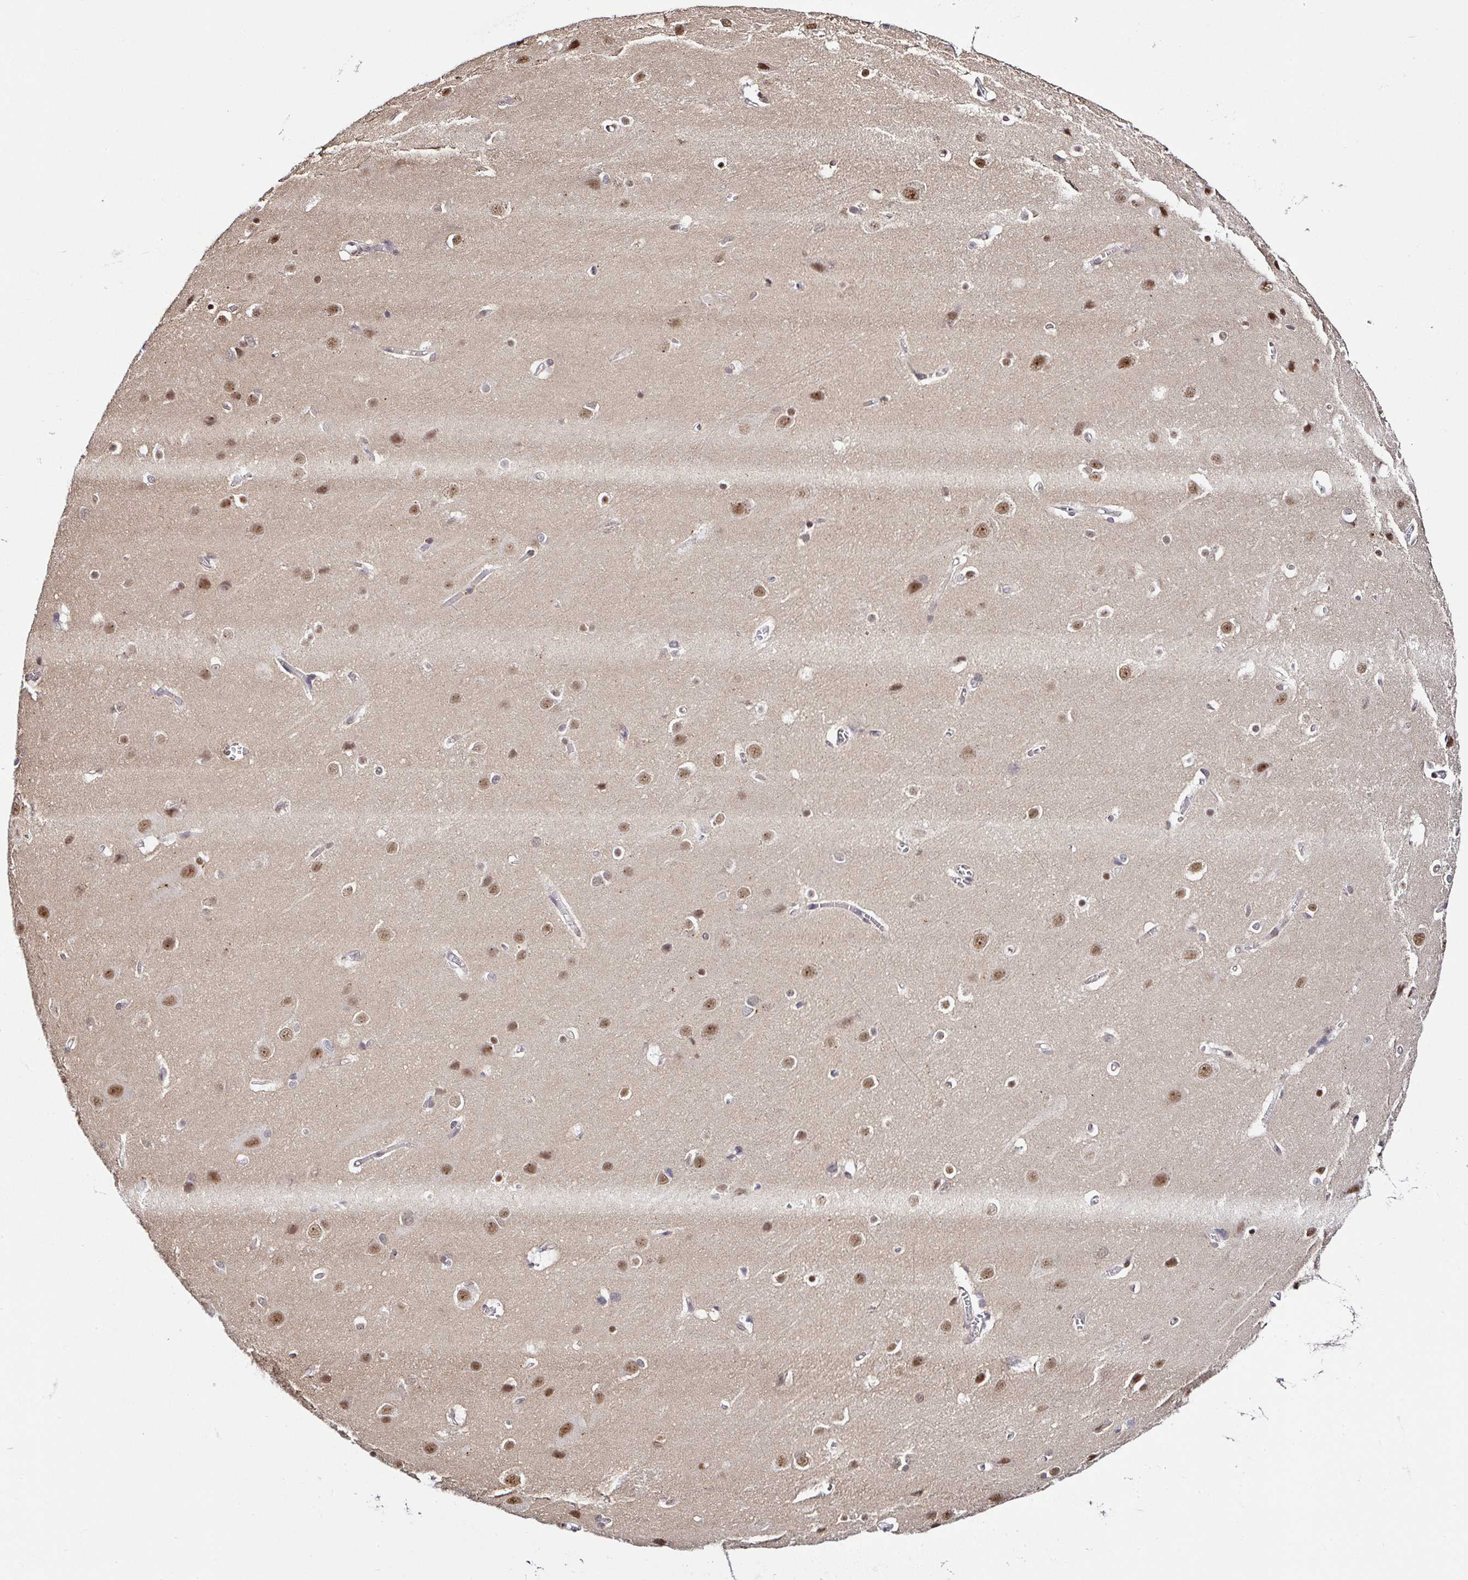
{"staining": {"intensity": "negative", "quantity": "none", "location": "none"}, "tissue": "cerebral cortex", "cell_type": "Endothelial cells", "image_type": "normal", "snomed": [{"axis": "morphology", "description": "Normal tissue, NOS"}, {"axis": "topography", "description": "Cerebral cortex"}], "caption": "This is a micrograph of immunohistochemistry (IHC) staining of normal cerebral cortex, which shows no expression in endothelial cells.", "gene": "PTPN2", "patient": {"sex": "male", "age": 37}}